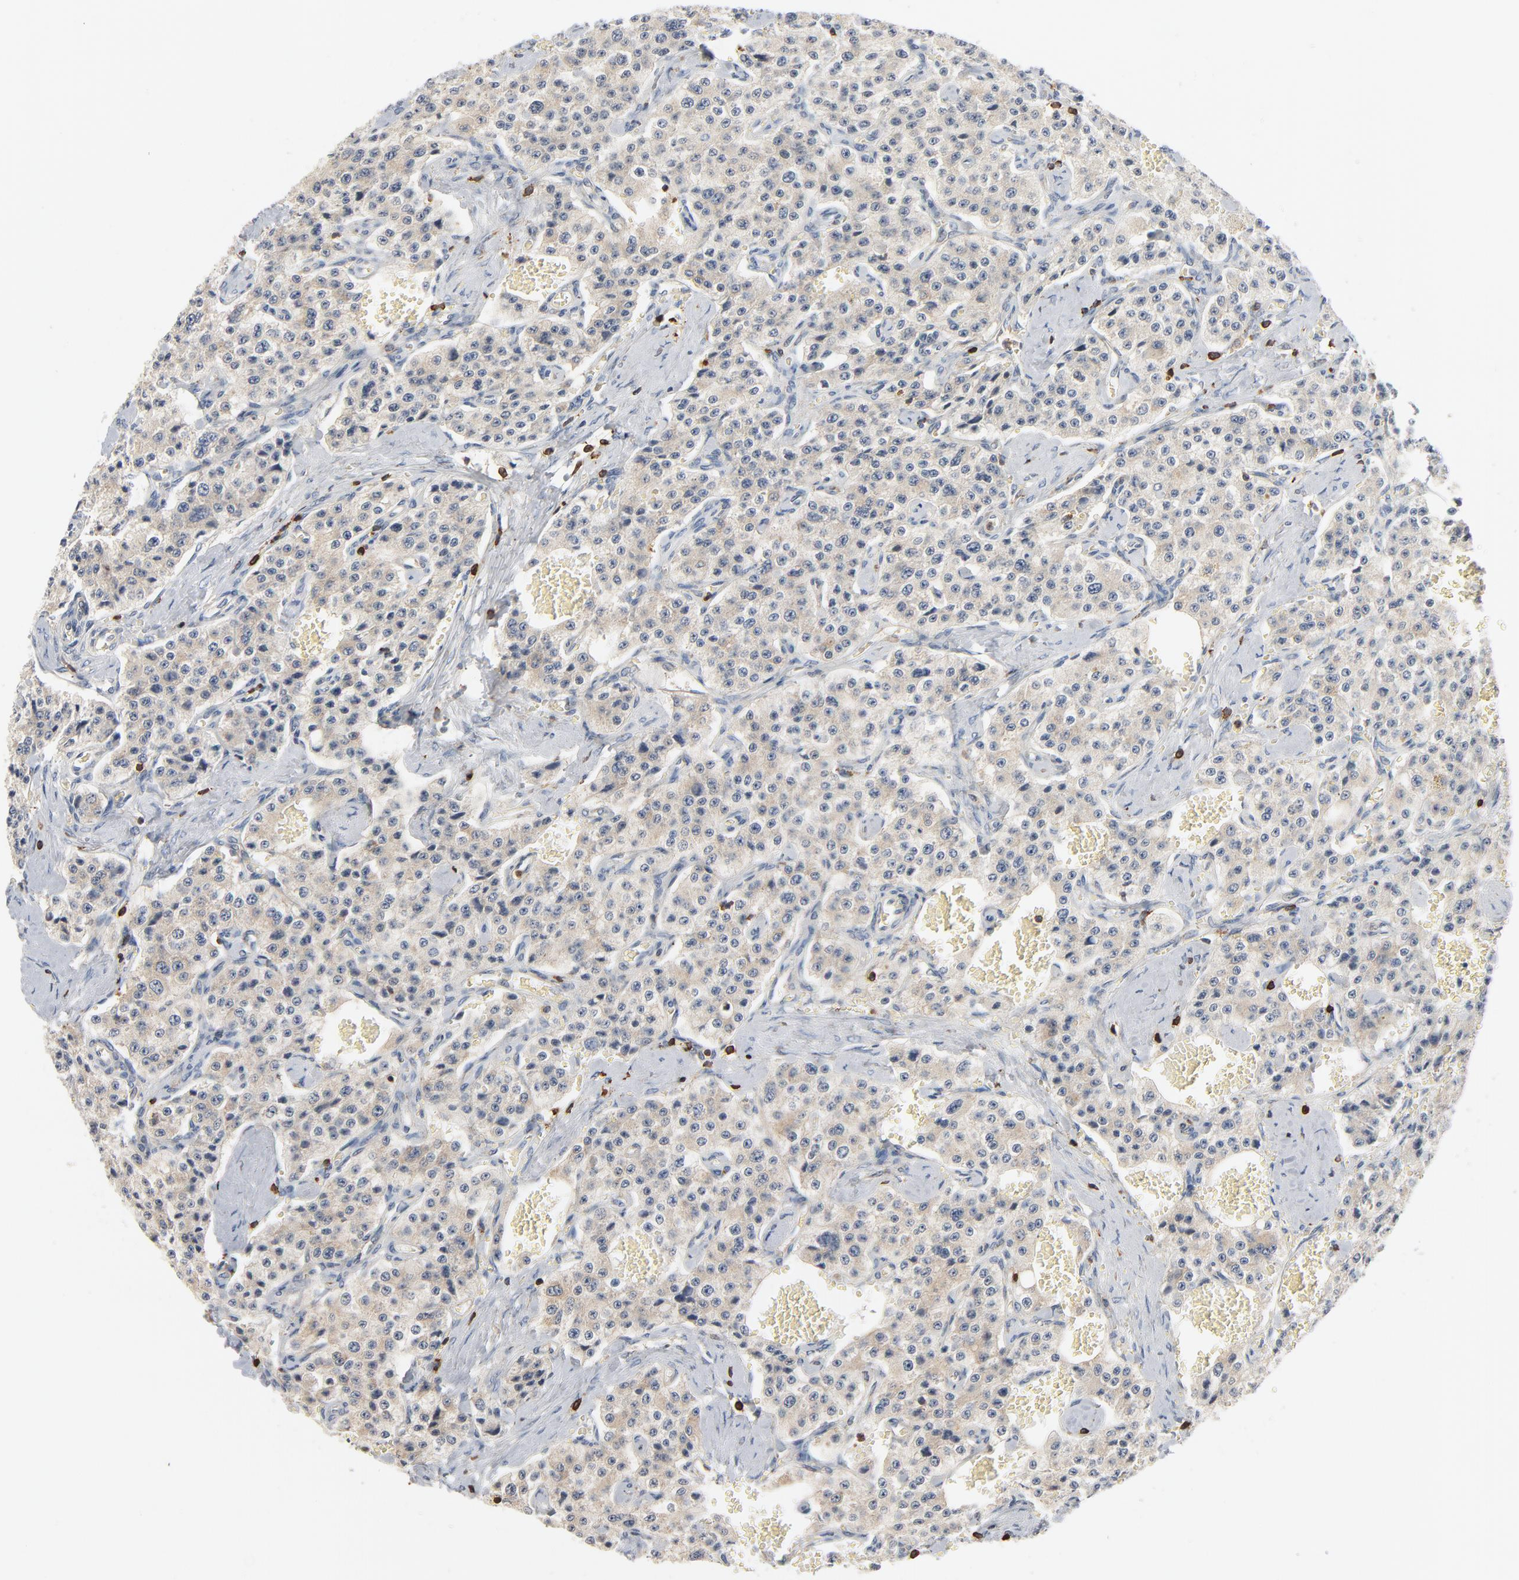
{"staining": {"intensity": "weak", "quantity": ">75%", "location": "cytoplasmic/membranous"}, "tissue": "carcinoid", "cell_type": "Tumor cells", "image_type": "cancer", "snomed": [{"axis": "morphology", "description": "Carcinoid, malignant, NOS"}, {"axis": "topography", "description": "Small intestine"}], "caption": "This is an image of IHC staining of malignant carcinoid, which shows weak expression in the cytoplasmic/membranous of tumor cells.", "gene": "SH3KBP1", "patient": {"sex": "male", "age": 52}}